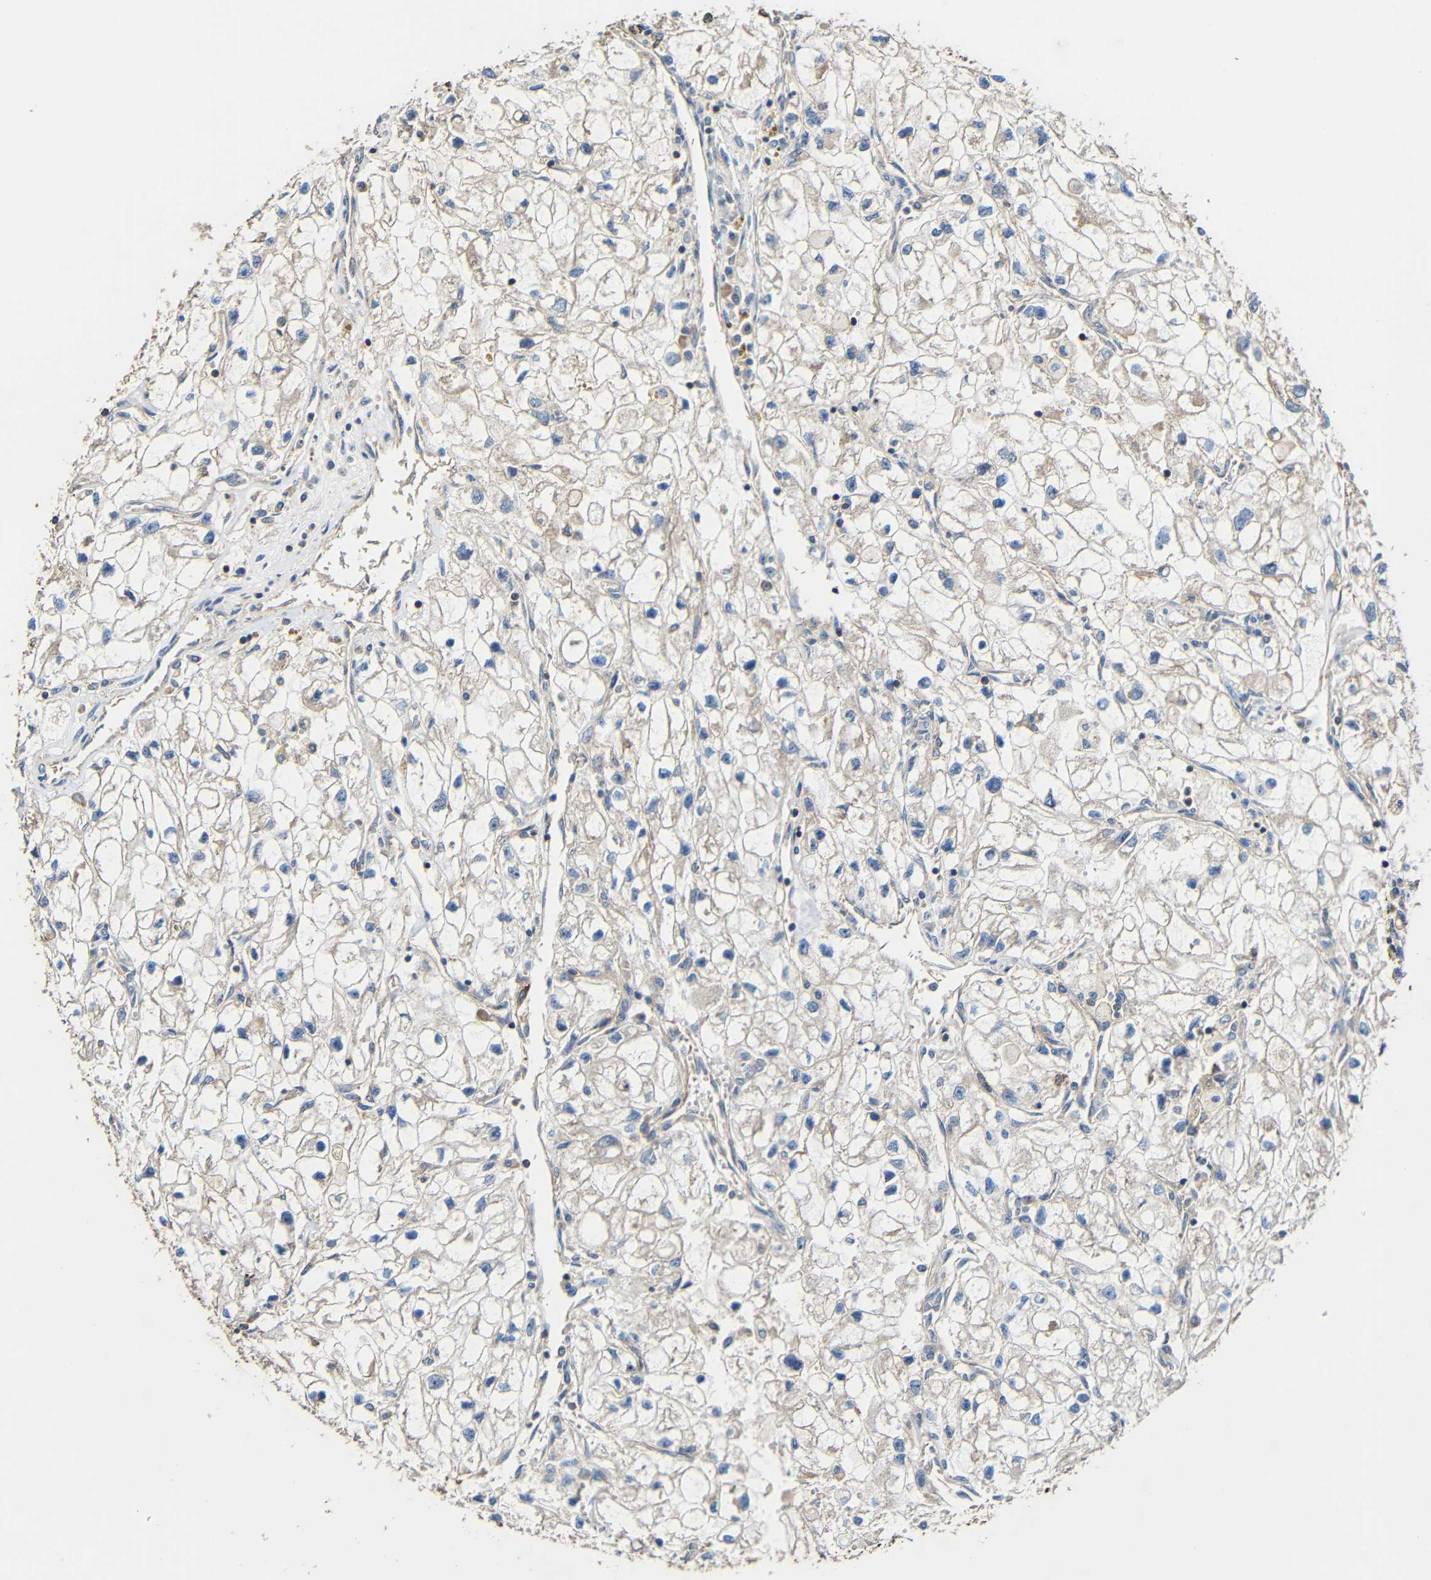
{"staining": {"intensity": "negative", "quantity": "none", "location": "none"}, "tissue": "renal cancer", "cell_type": "Tumor cells", "image_type": "cancer", "snomed": [{"axis": "morphology", "description": "Adenocarcinoma, NOS"}, {"axis": "topography", "description": "Kidney"}], "caption": "Tumor cells are negative for brown protein staining in renal cancer.", "gene": "RHOT2", "patient": {"sex": "female", "age": 70}}